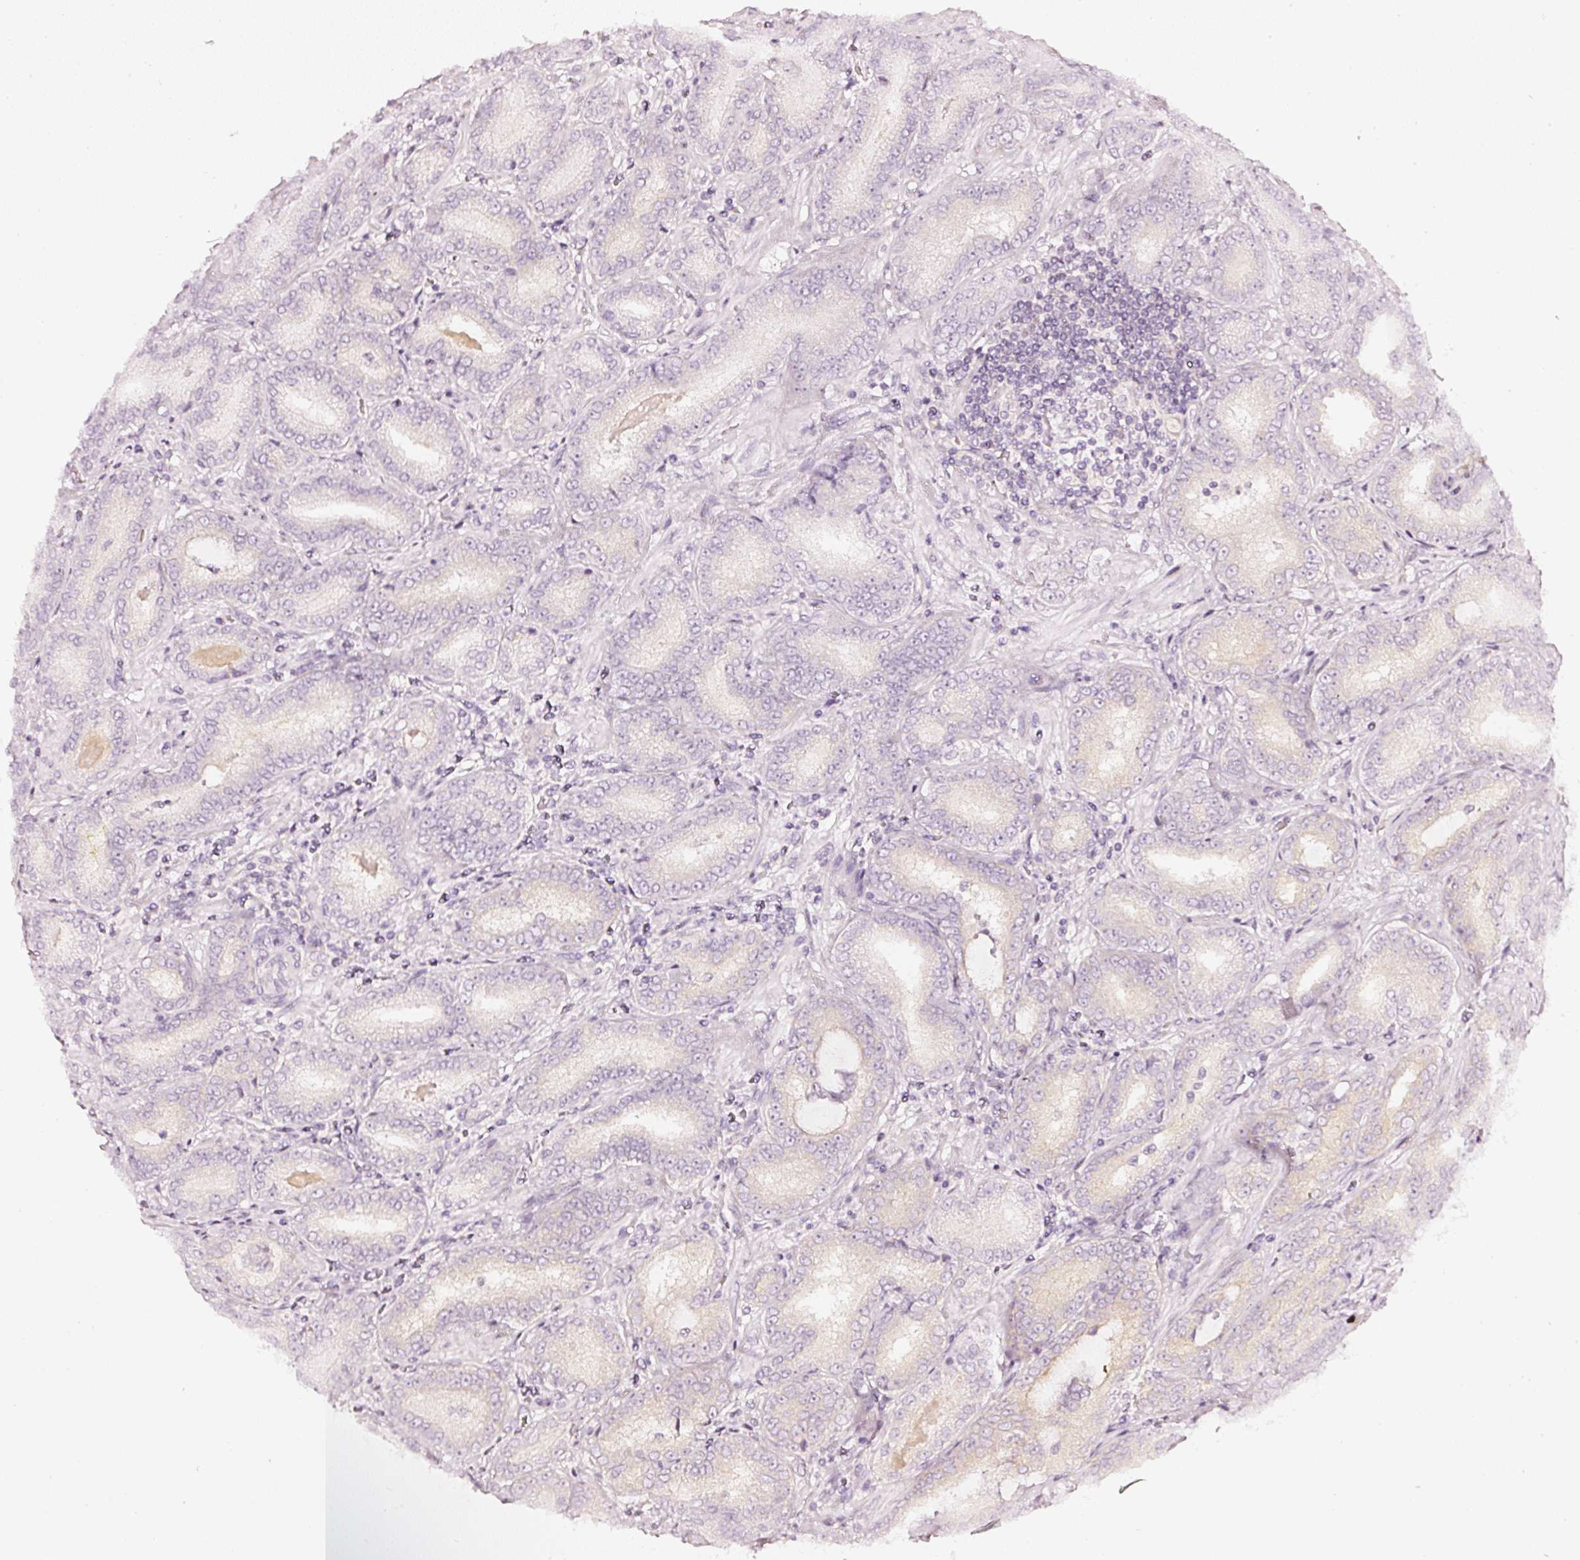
{"staining": {"intensity": "negative", "quantity": "none", "location": "none"}, "tissue": "prostate cancer", "cell_type": "Tumor cells", "image_type": "cancer", "snomed": [{"axis": "morphology", "description": "Adenocarcinoma, High grade"}, {"axis": "topography", "description": "Prostate"}], "caption": "A high-resolution histopathology image shows immunohistochemistry staining of adenocarcinoma (high-grade) (prostate), which demonstrates no significant expression in tumor cells.", "gene": "CNP", "patient": {"sex": "male", "age": 72}}